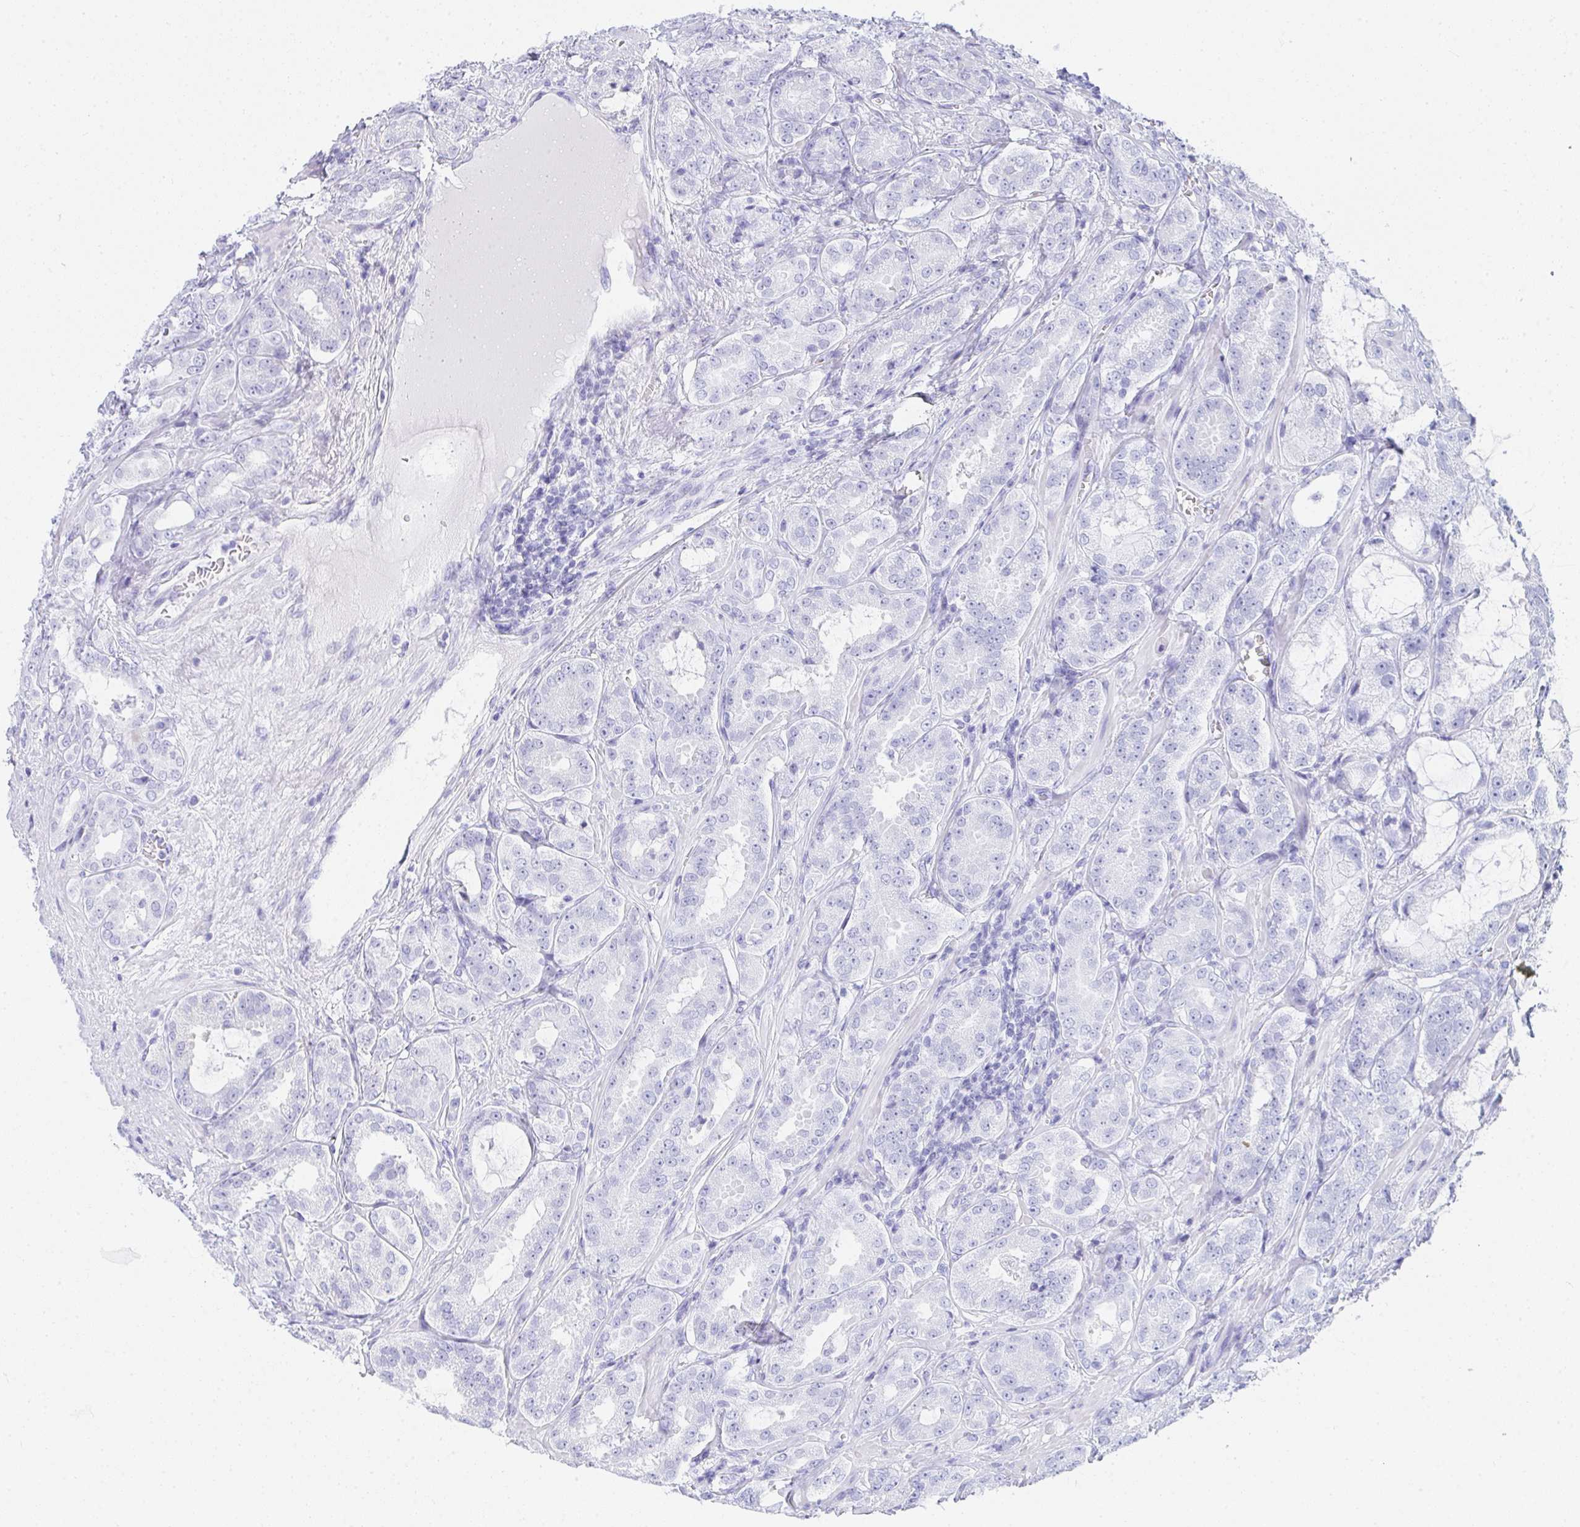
{"staining": {"intensity": "negative", "quantity": "none", "location": "none"}, "tissue": "prostate cancer", "cell_type": "Tumor cells", "image_type": "cancer", "snomed": [{"axis": "morphology", "description": "Adenocarcinoma, High grade"}, {"axis": "topography", "description": "Prostate"}], "caption": "A micrograph of prostate cancer (adenocarcinoma (high-grade)) stained for a protein demonstrates no brown staining in tumor cells.", "gene": "ZNF182", "patient": {"sex": "male", "age": 64}}